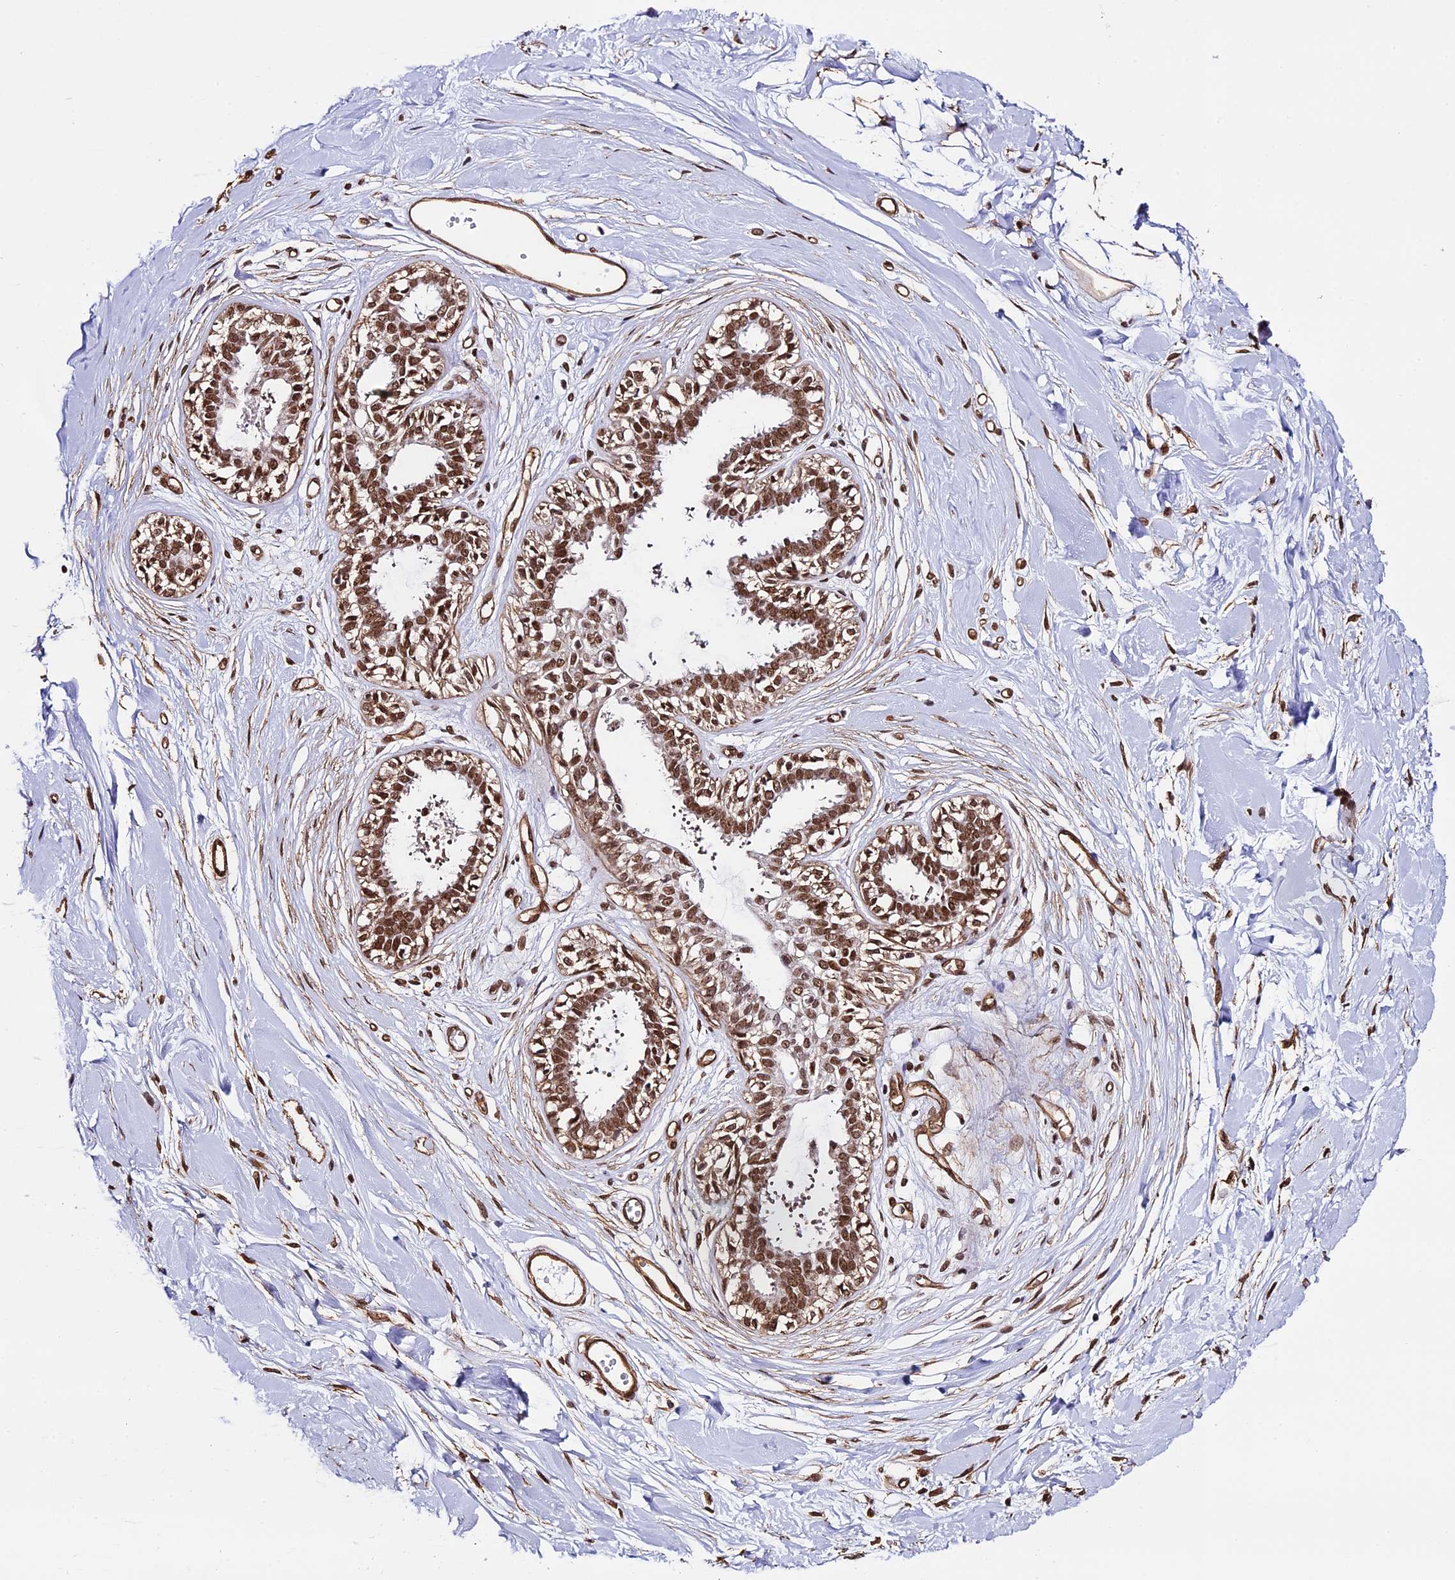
{"staining": {"intensity": "moderate", "quantity": ">75%", "location": "cytoplasmic/membranous,nuclear"}, "tissue": "breast", "cell_type": "Adipocytes", "image_type": "normal", "snomed": [{"axis": "morphology", "description": "Normal tissue, NOS"}, {"axis": "topography", "description": "Breast"}], "caption": "Normal breast was stained to show a protein in brown. There is medium levels of moderate cytoplasmic/membranous,nuclear staining in approximately >75% of adipocytes.", "gene": "MPHOSPH8", "patient": {"sex": "female", "age": 45}}